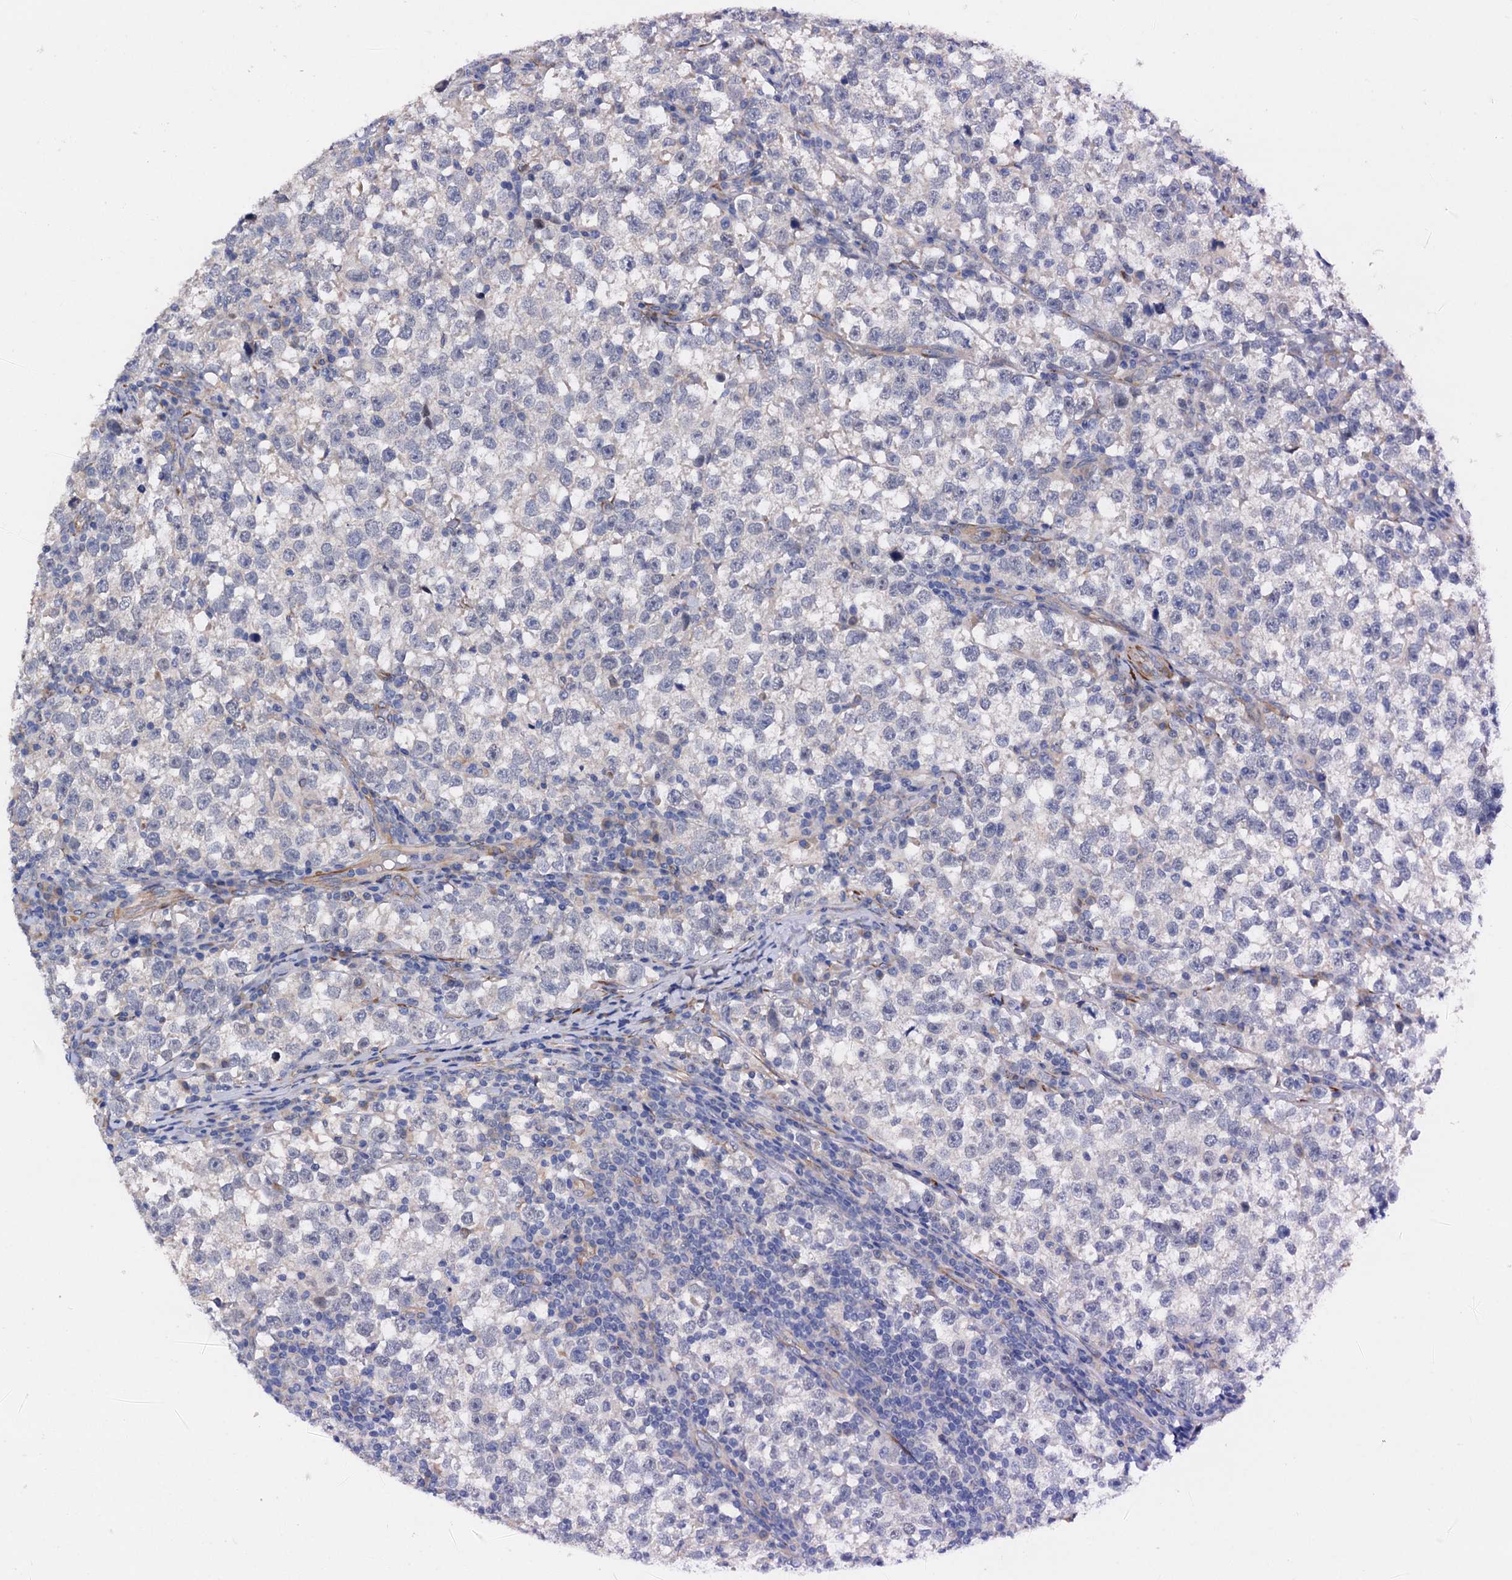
{"staining": {"intensity": "negative", "quantity": "none", "location": "none"}, "tissue": "testis cancer", "cell_type": "Tumor cells", "image_type": "cancer", "snomed": [{"axis": "morphology", "description": "Normal tissue, NOS"}, {"axis": "morphology", "description": "Seminoma, NOS"}, {"axis": "topography", "description": "Testis"}], "caption": "There is no significant positivity in tumor cells of seminoma (testis).", "gene": "RASSF9", "patient": {"sex": "male", "age": 43}}